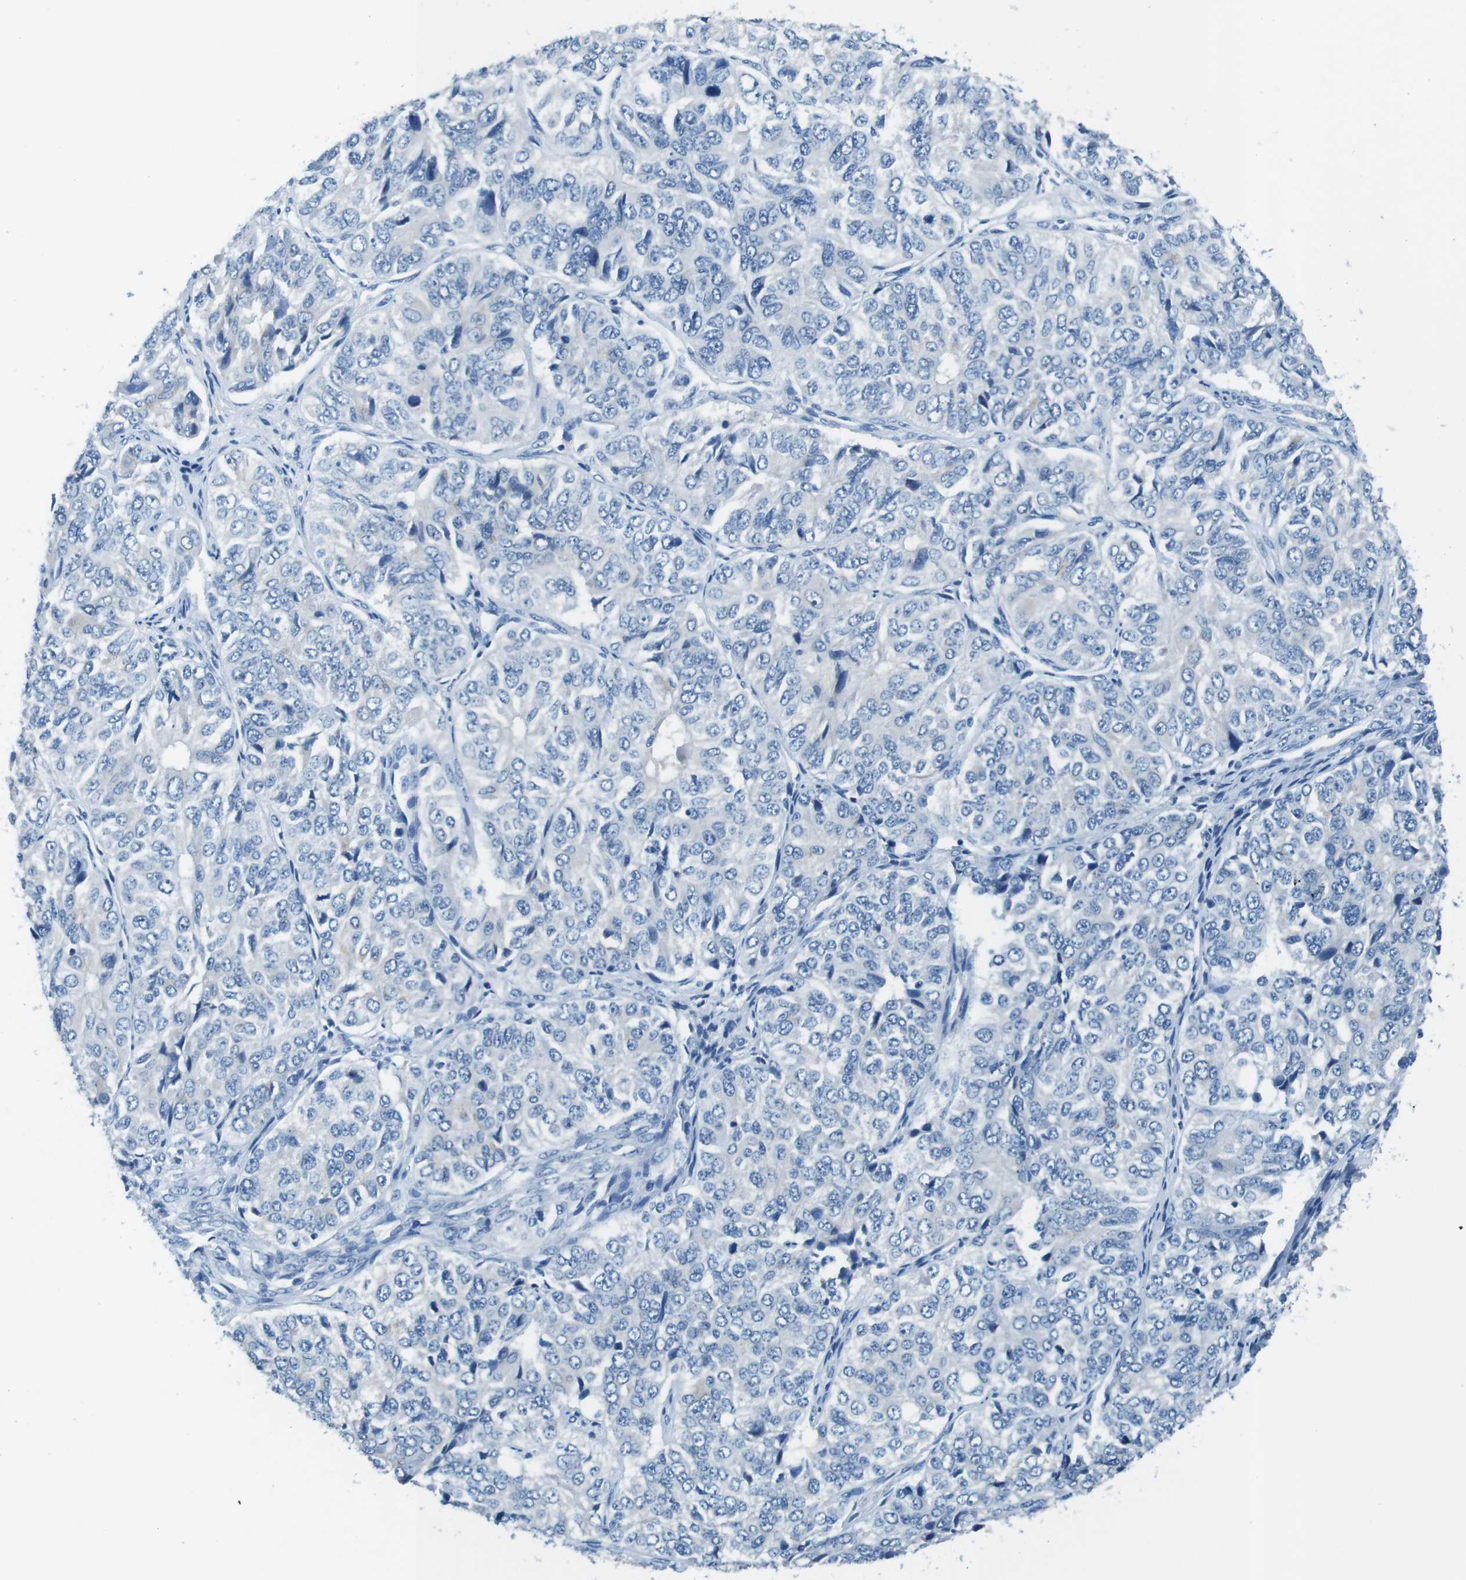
{"staining": {"intensity": "negative", "quantity": "none", "location": "none"}, "tissue": "ovarian cancer", "cell_type": "Tumor cells", "image_type": "cancer", "snomed": [{"axis": "morphology", "description": "Carcinoma, endometroid"}, {"axis": "topography", "description": "Ovary"}], "caption": "Immunohistochemical staining of human endometroid carcinoma (ovarian) shows no significant expression in tumor cells. The staining is performed using DAB (3,3'-diaminobenzidine) brown chromogen with nuclei counter-stained in using hematoxylin.", "gene": "SLC35A3", "patient": {"sex": "female", "age": 51}}